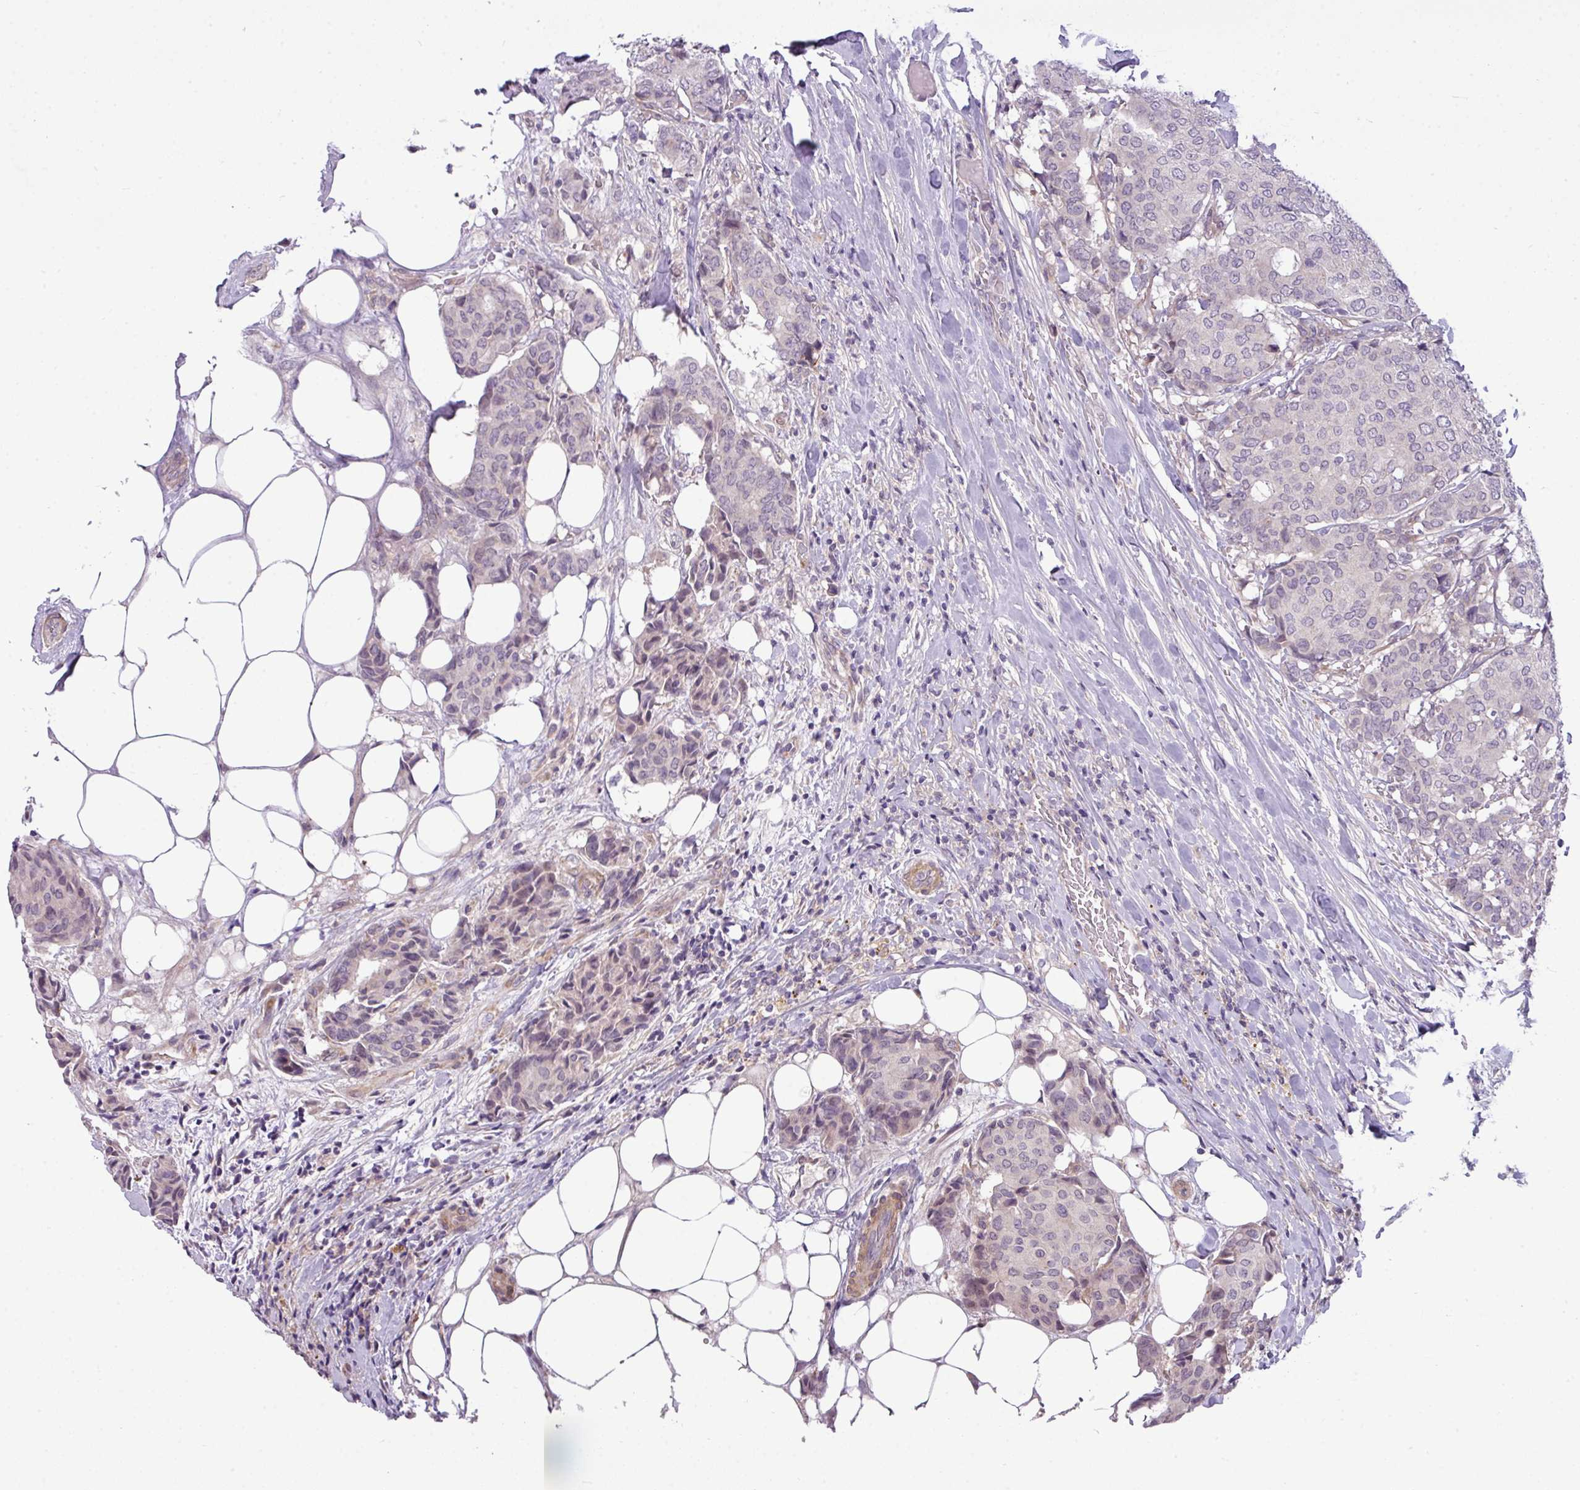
{"staining": {"intensity": "negative", "quantity": "none", "location": "none"}, "tissue": "breast cancer", "cell_type": "Tumor cells", "image_type": "cancer", "snomed": [{"axis": "morphology", "description": "Duct carcinoma"}, {"axis": "topography", "description": "Breast"}], "caption": "Immunohistochemical staining of intraductal carcinoma (breast) demonstrates no significant expression in tumor cells.", "gene": "ZNF35", "patient": {"sex": "female", "age": 75}}